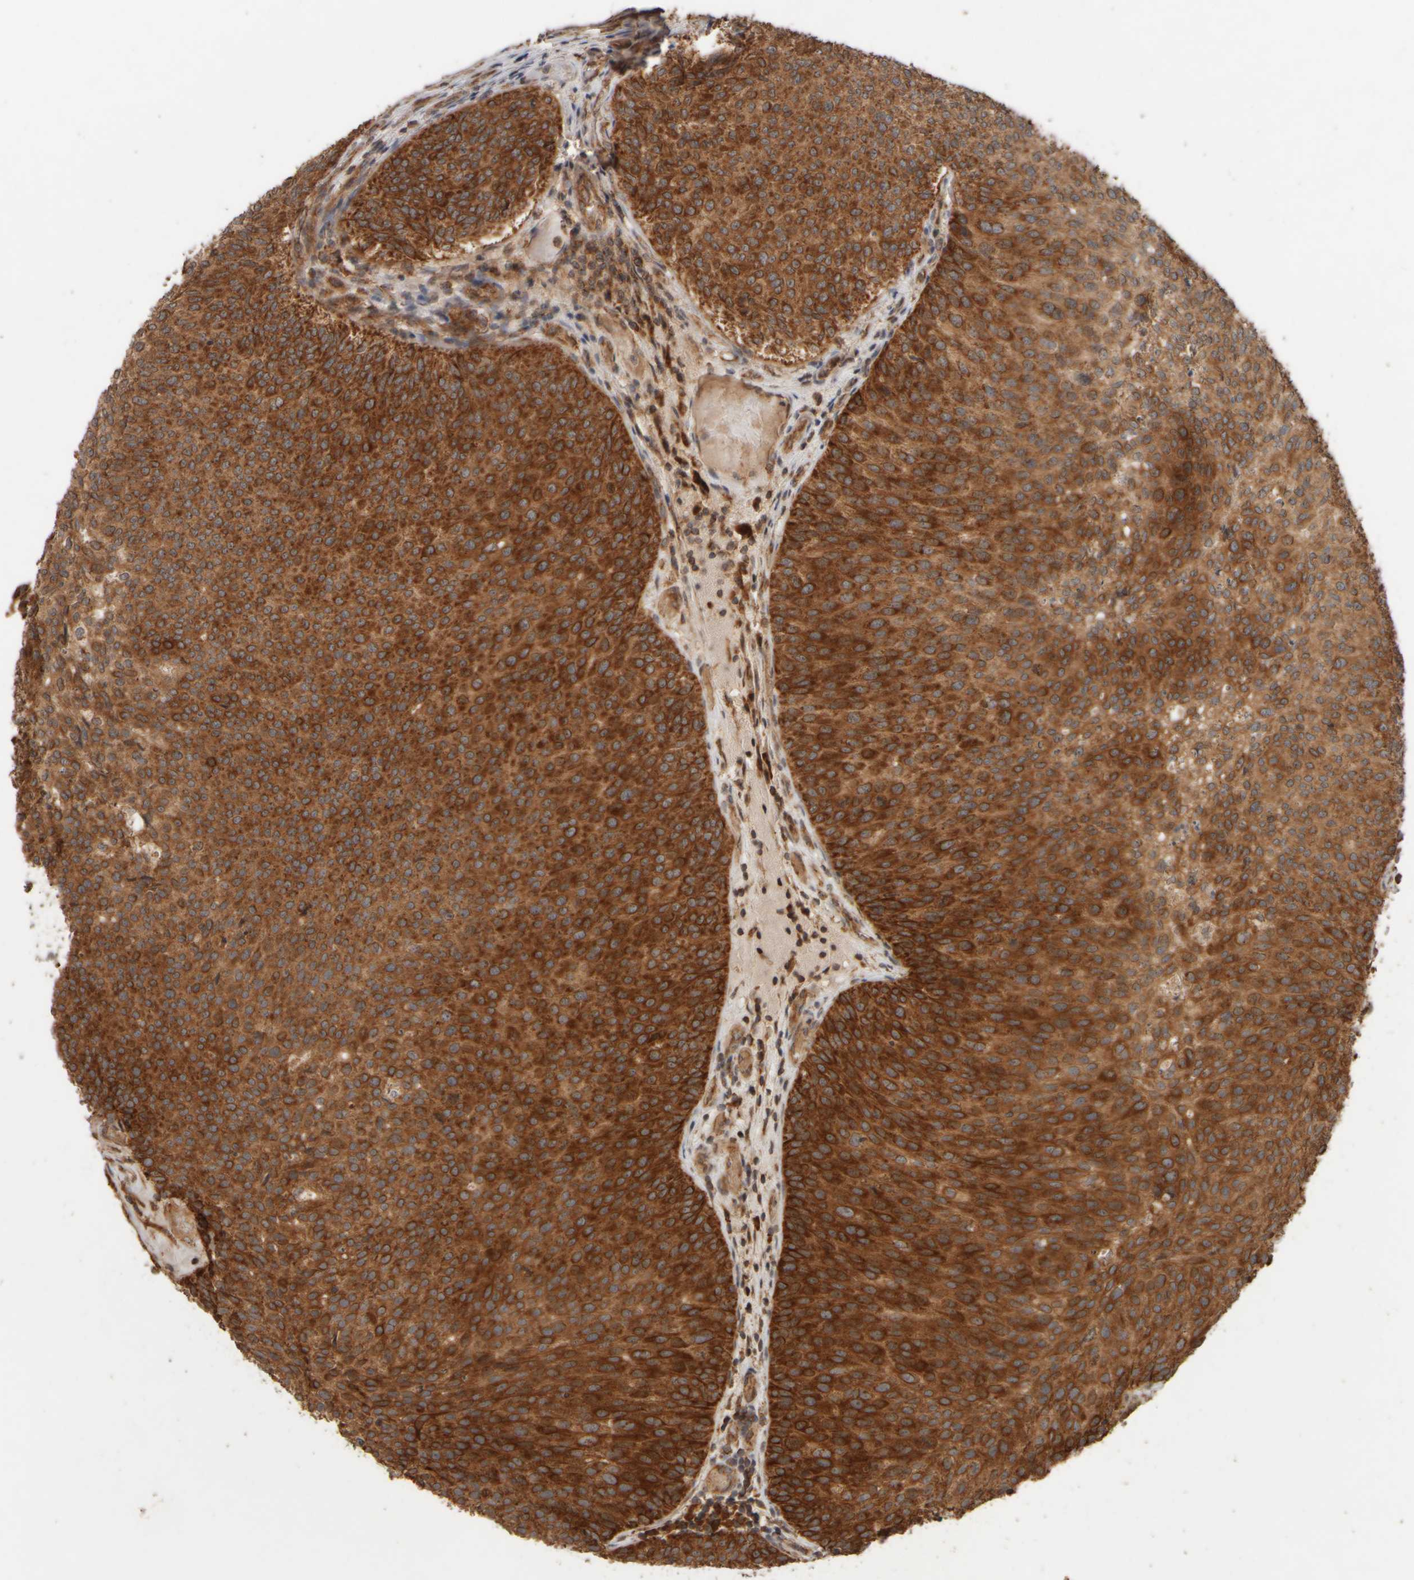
{"staining": {"intensity": "strong", "quantity": ">75%", "location": "cytoplasmic/membranous"}, "tissue": "urothelial cancer", "cell_type": "Tumor cells", "image_type": "cancer", "snomed": [{"axis": "morphology", "description": "Urothelial carcinoma, Low grade"}, {"axis": "topography", "description": "Urinary bladder"}], "caption": "Urothelial cancer stained for a protein displays strong cytoplasmic/membranous positivity in tumor cells.", "gene": "EIF2B3", "patient": {"sex": "male", "age": 86}}